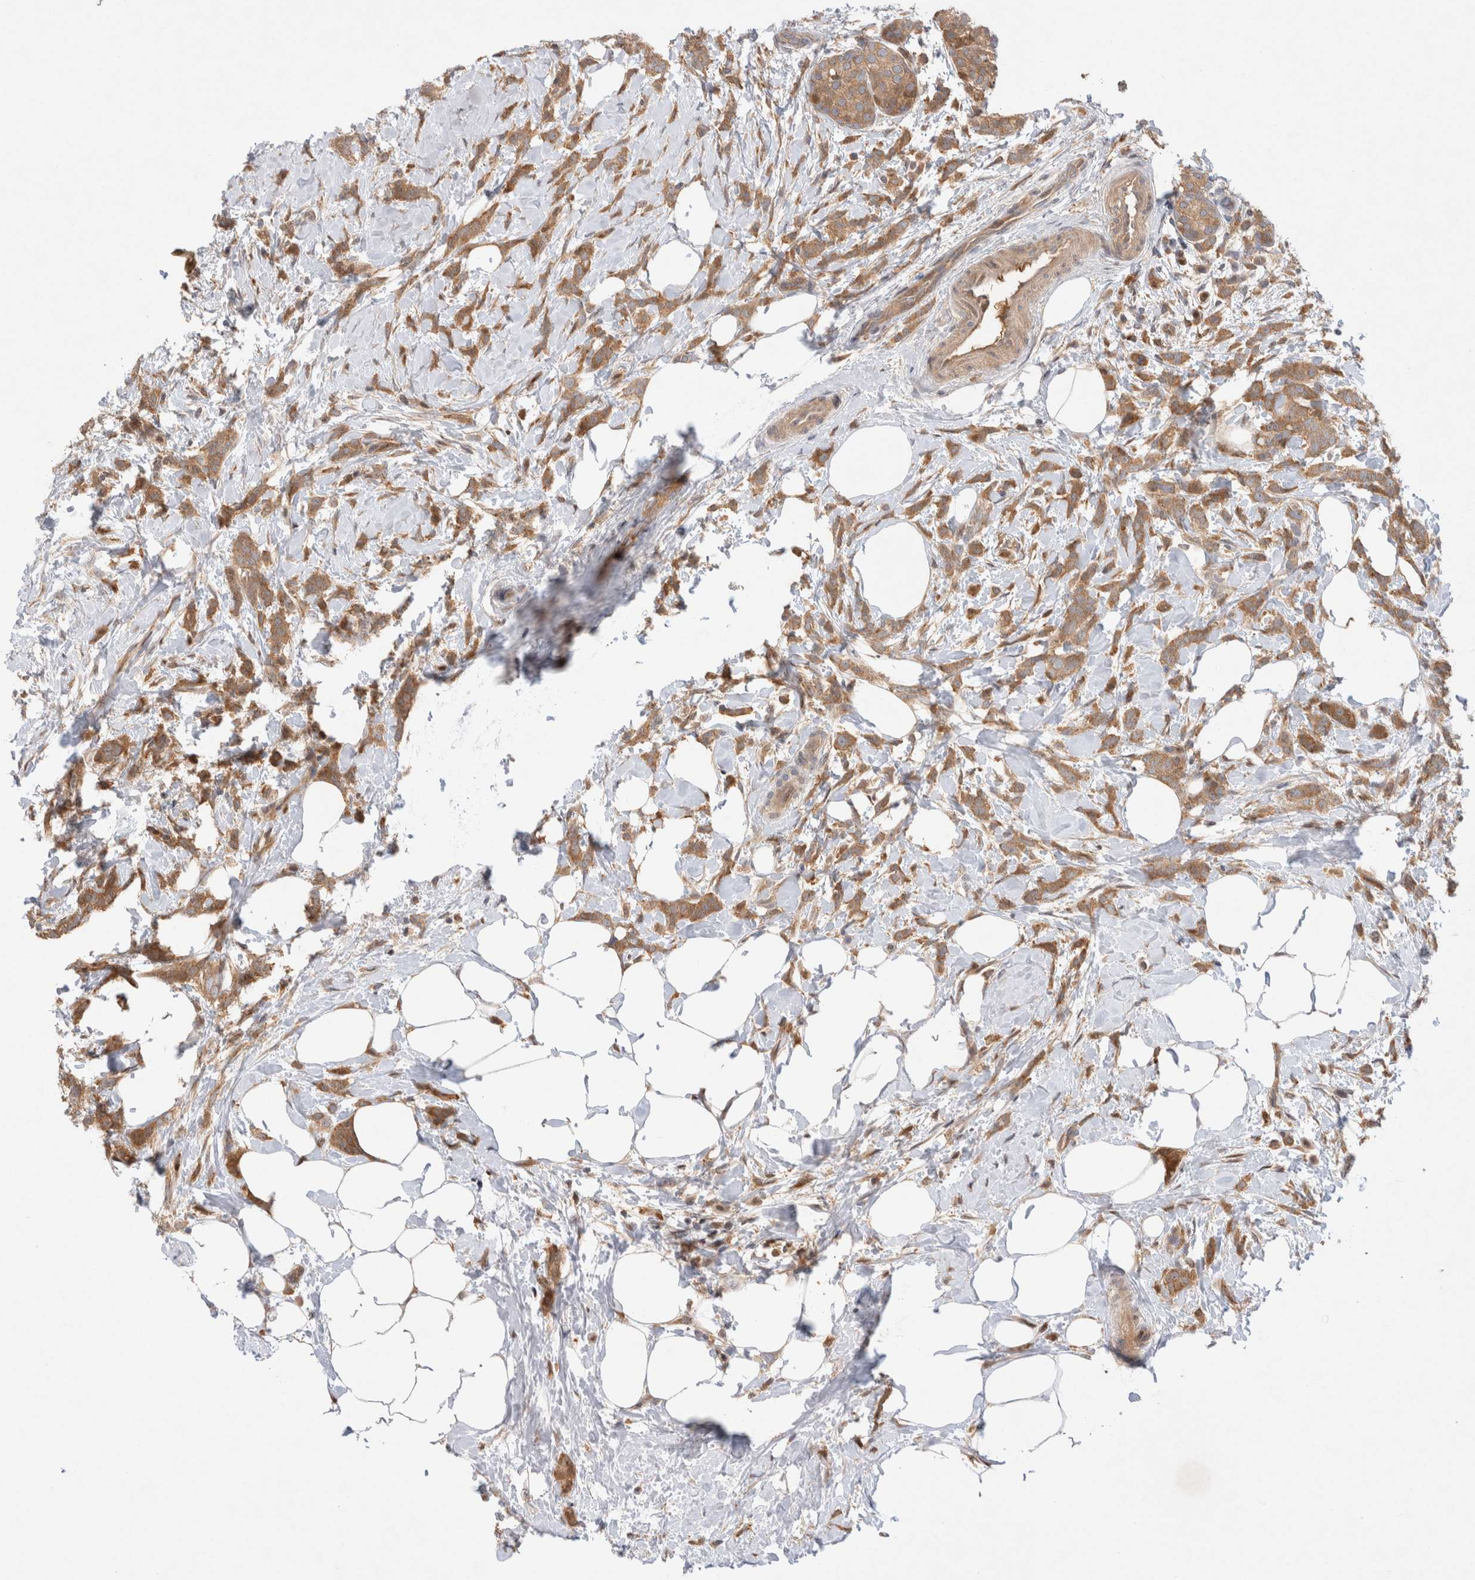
{"staining": {"intensity": "moderate", "quantity": ">75%", "location": "cytoplasmic/membranous"}, "tissue": "breast cancer", "cell_type": "Tumor cells", "image_type": "cancer", "snomed": [{"axis": "morphology", "description": "Lobular carcinoma, in situ"}, {"axis": "morphology", "description": "Lobular carcinoma"}, {"axis": "topography", "description": "Breast"}], "caption": "There is medium levels of moderate cytoplasmic/membranous positivity in tumor cells of breast cancer (lobular carcinoma in situ), as demonstrated by immunohistochemical staining (brown color).", "gene": "HTT", "patient": {"sex": "female", "age": 41}}